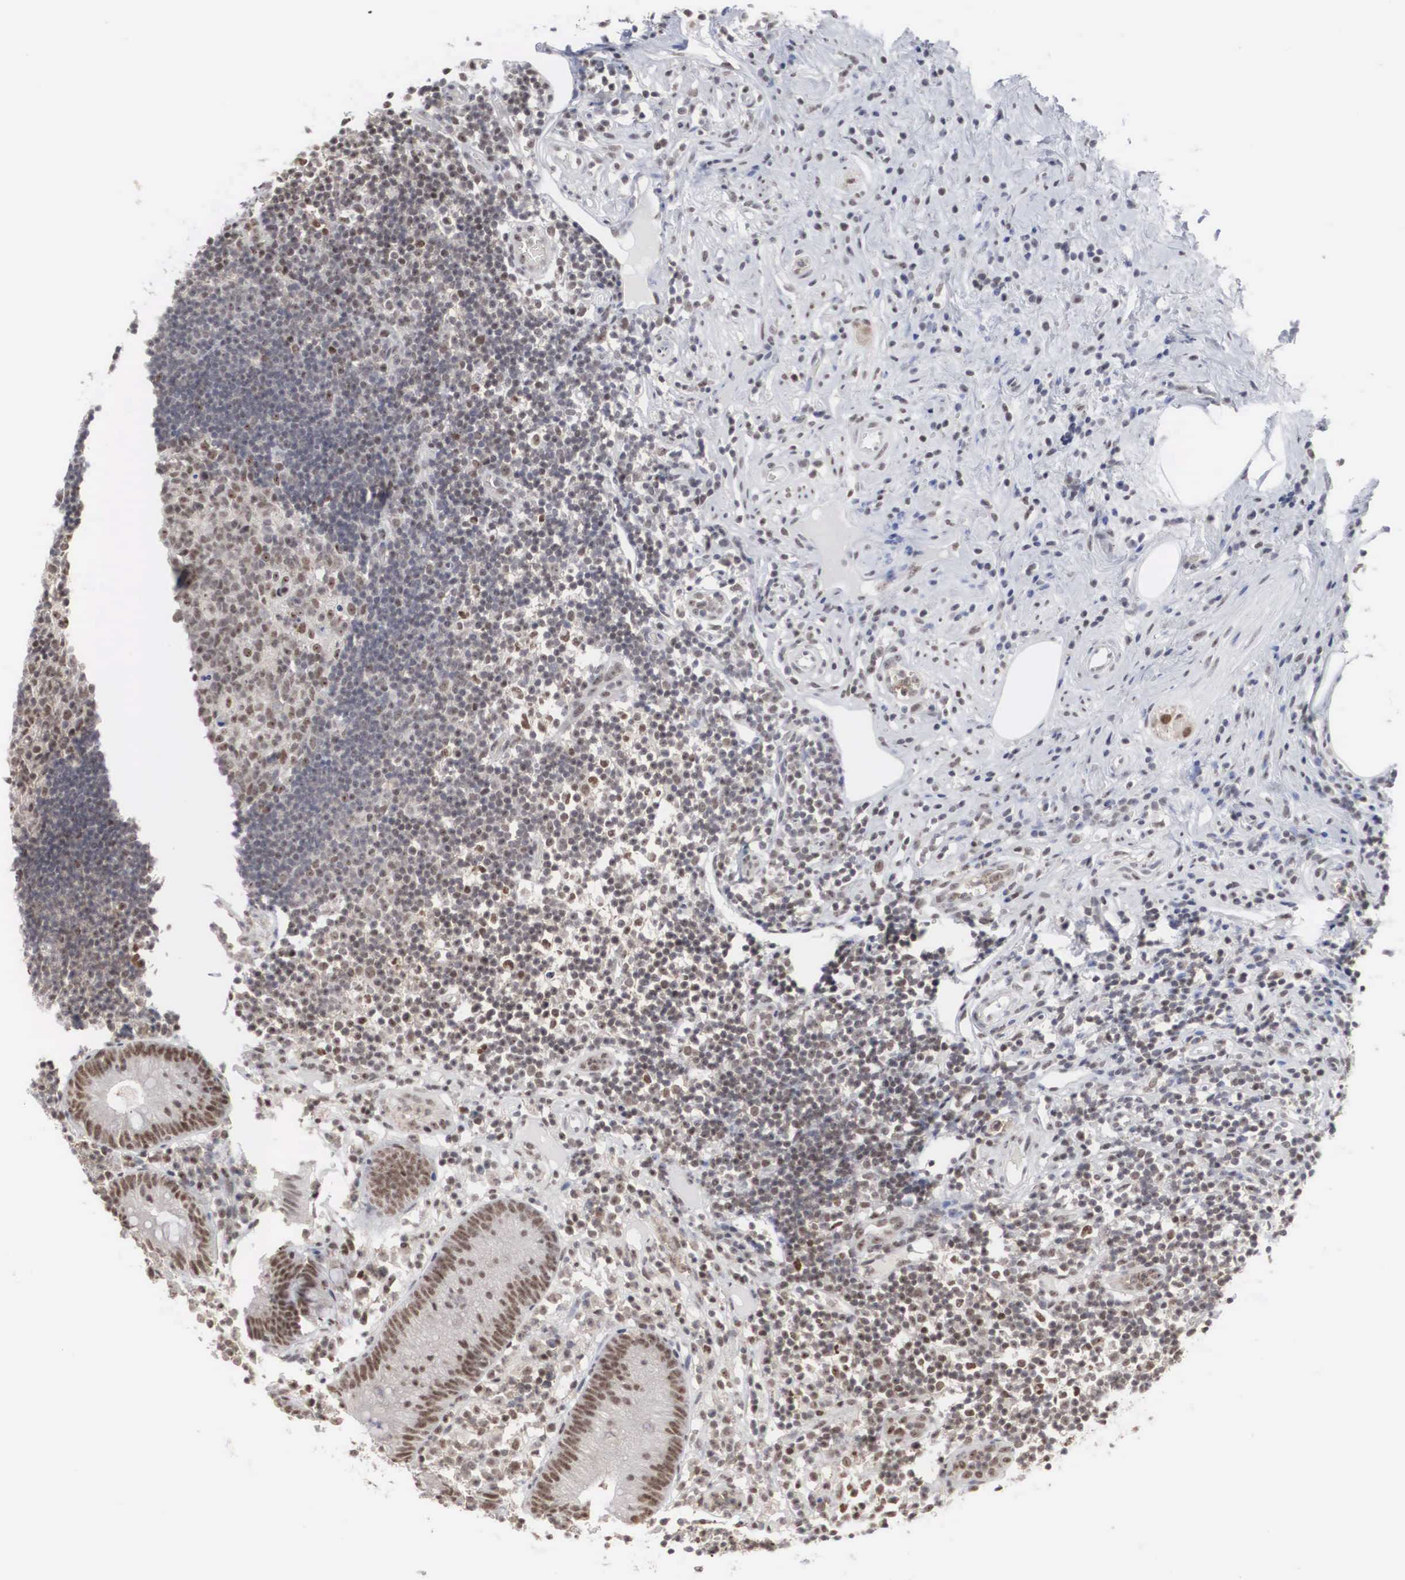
{"staining": {"intensity": "weak", "quantity": "25%-75%", "location": "nuclear"}, "tissue": "appendix", "cell_type": "Glandular cells", "image_type": "normal", "snomed": [{"axis": "morphology", "description": "Normal tissue, NOS"}, {"axis": "topography", "description": "Appendix"}], "caption": "Weak nuclear staining is present in approximately 25%-75% of glandular cells in benign appendix.", "gene": "AUTS2", "patient": {"sex": "male", "age": 25}}